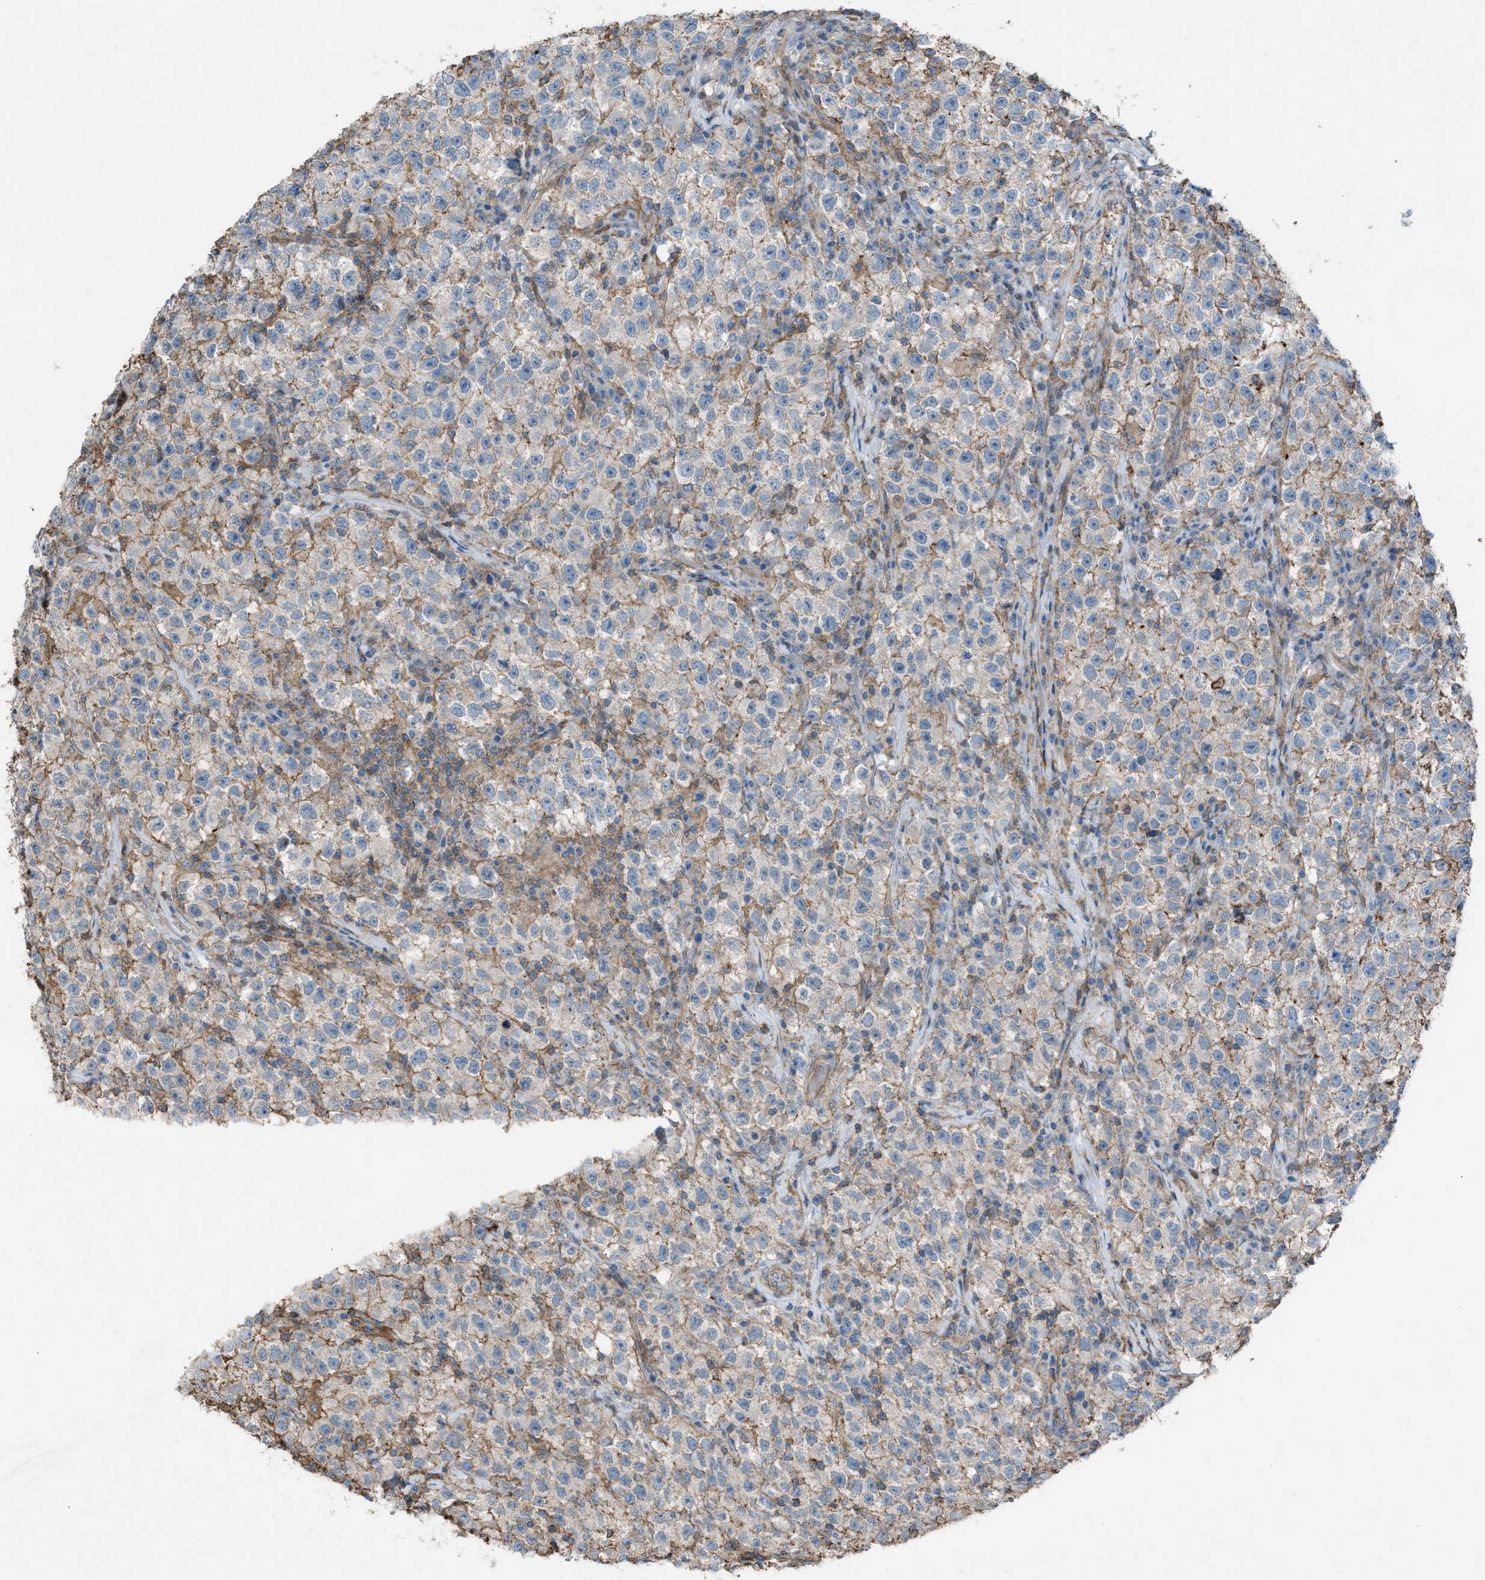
{"staining": {"intensity": "weak", "quantity": "25%-75%", "location": "cytoplasmic/membranous"}, "tissue": "testis cancer", "cell_type": "Tumor cells", "image_type": "cancer", "snomed": [{"axis": "morphology", "description": "Seminoma, NOS"}, {"axis": "topography", "description": "Testis"}], "caption": "Protein analysis of testis seminoma tissue demonstrates weak cytoplasmic/membranous expression in about 25%-75% of tumor cells.", "gene": "NCK2", "patient": {"sex": "male", "age": 22}}